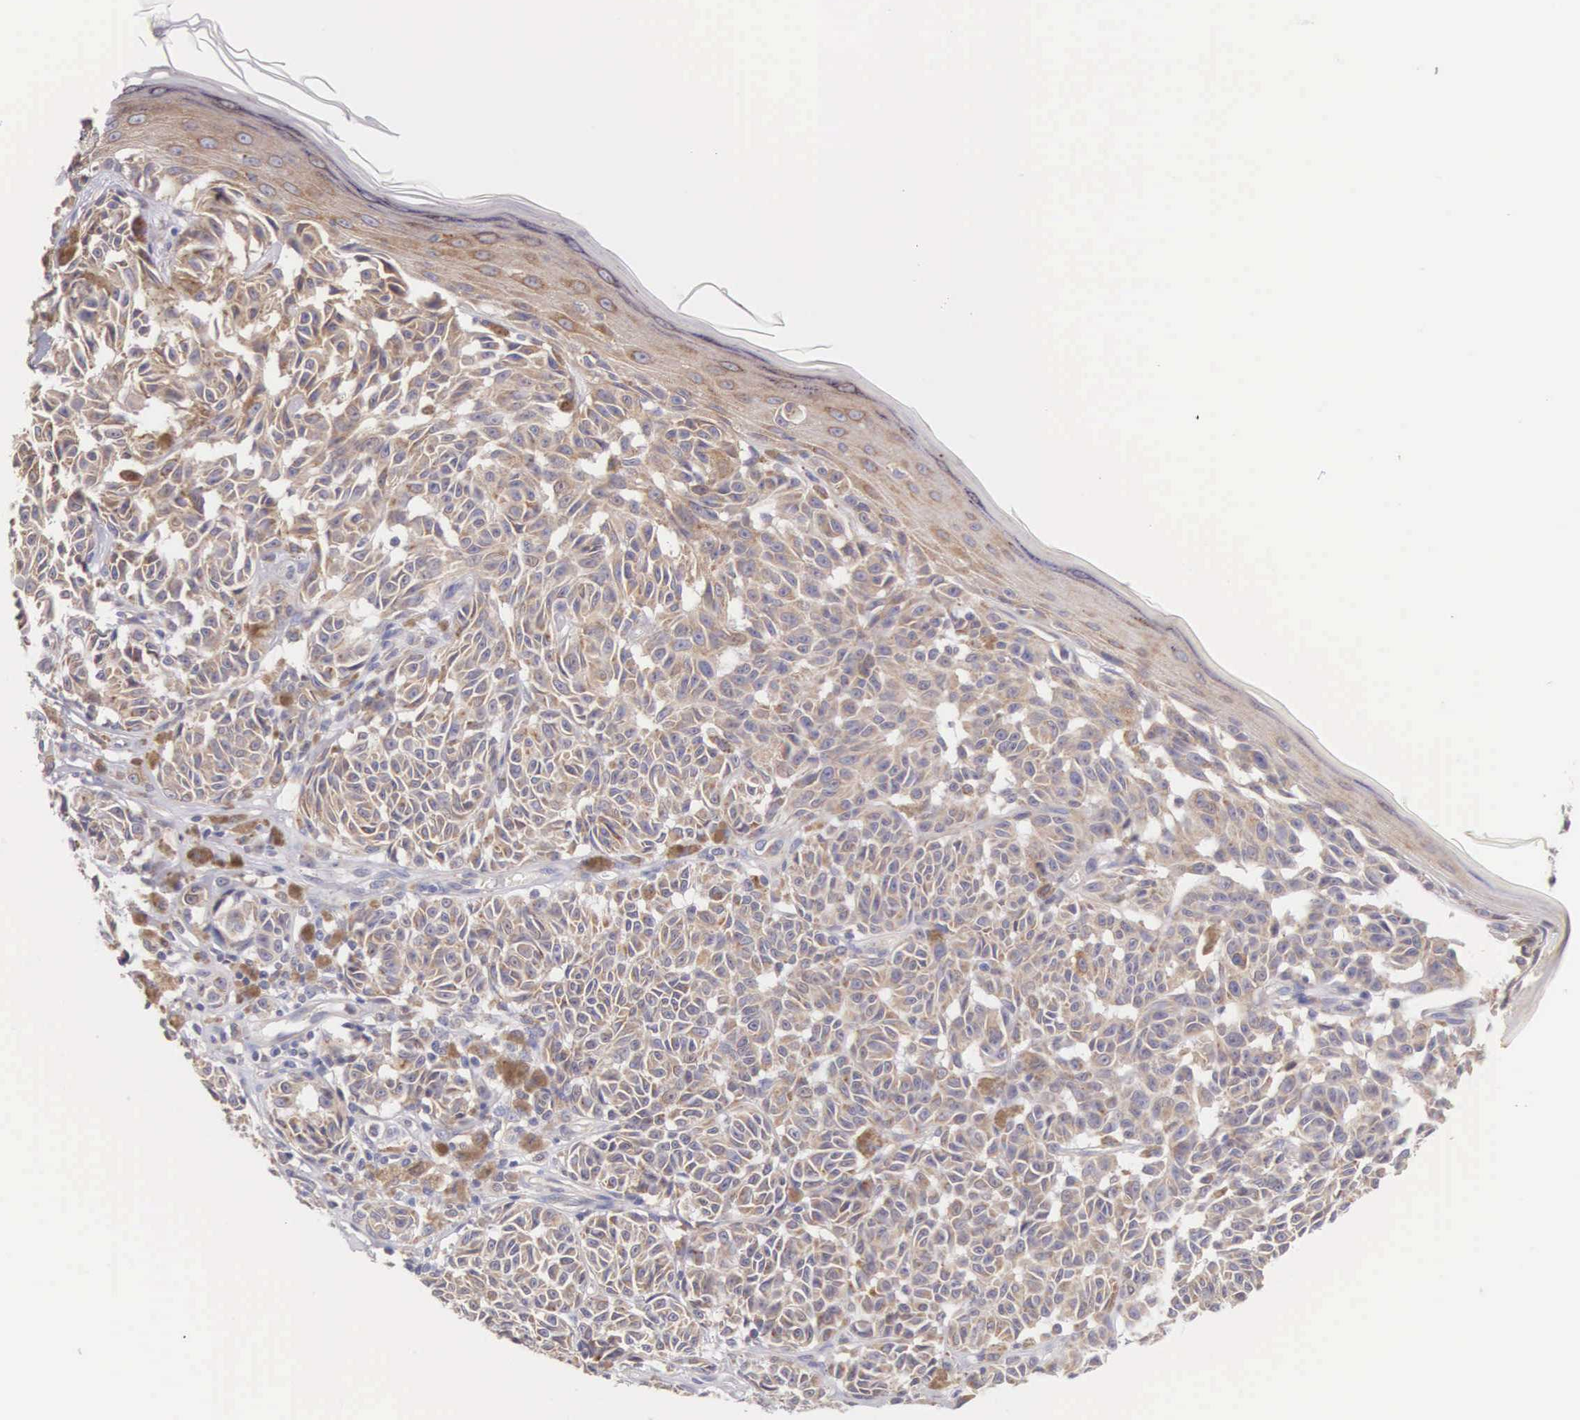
{"staining": {"intensity": "weak", "quantity": ">75%", "location": "cytoplasmic/membranous"}, "tissue": "melanoma", "cell_type": "Tumor cells", "image_type": "cancer", "snomed": [{"axis": "morphology", "description": "Malignant melanoma, NOS"}, {"axis": "topography", "description": "Skin"}], "caption": "Immunohistochemical staining of melanoma demonstrates low levels of weak cytoplasmic/membranous protein positivity in approximately >75% of tumor cells.", "gene": "NSDHL", "patient": {"sex": "male", "age": 49}}